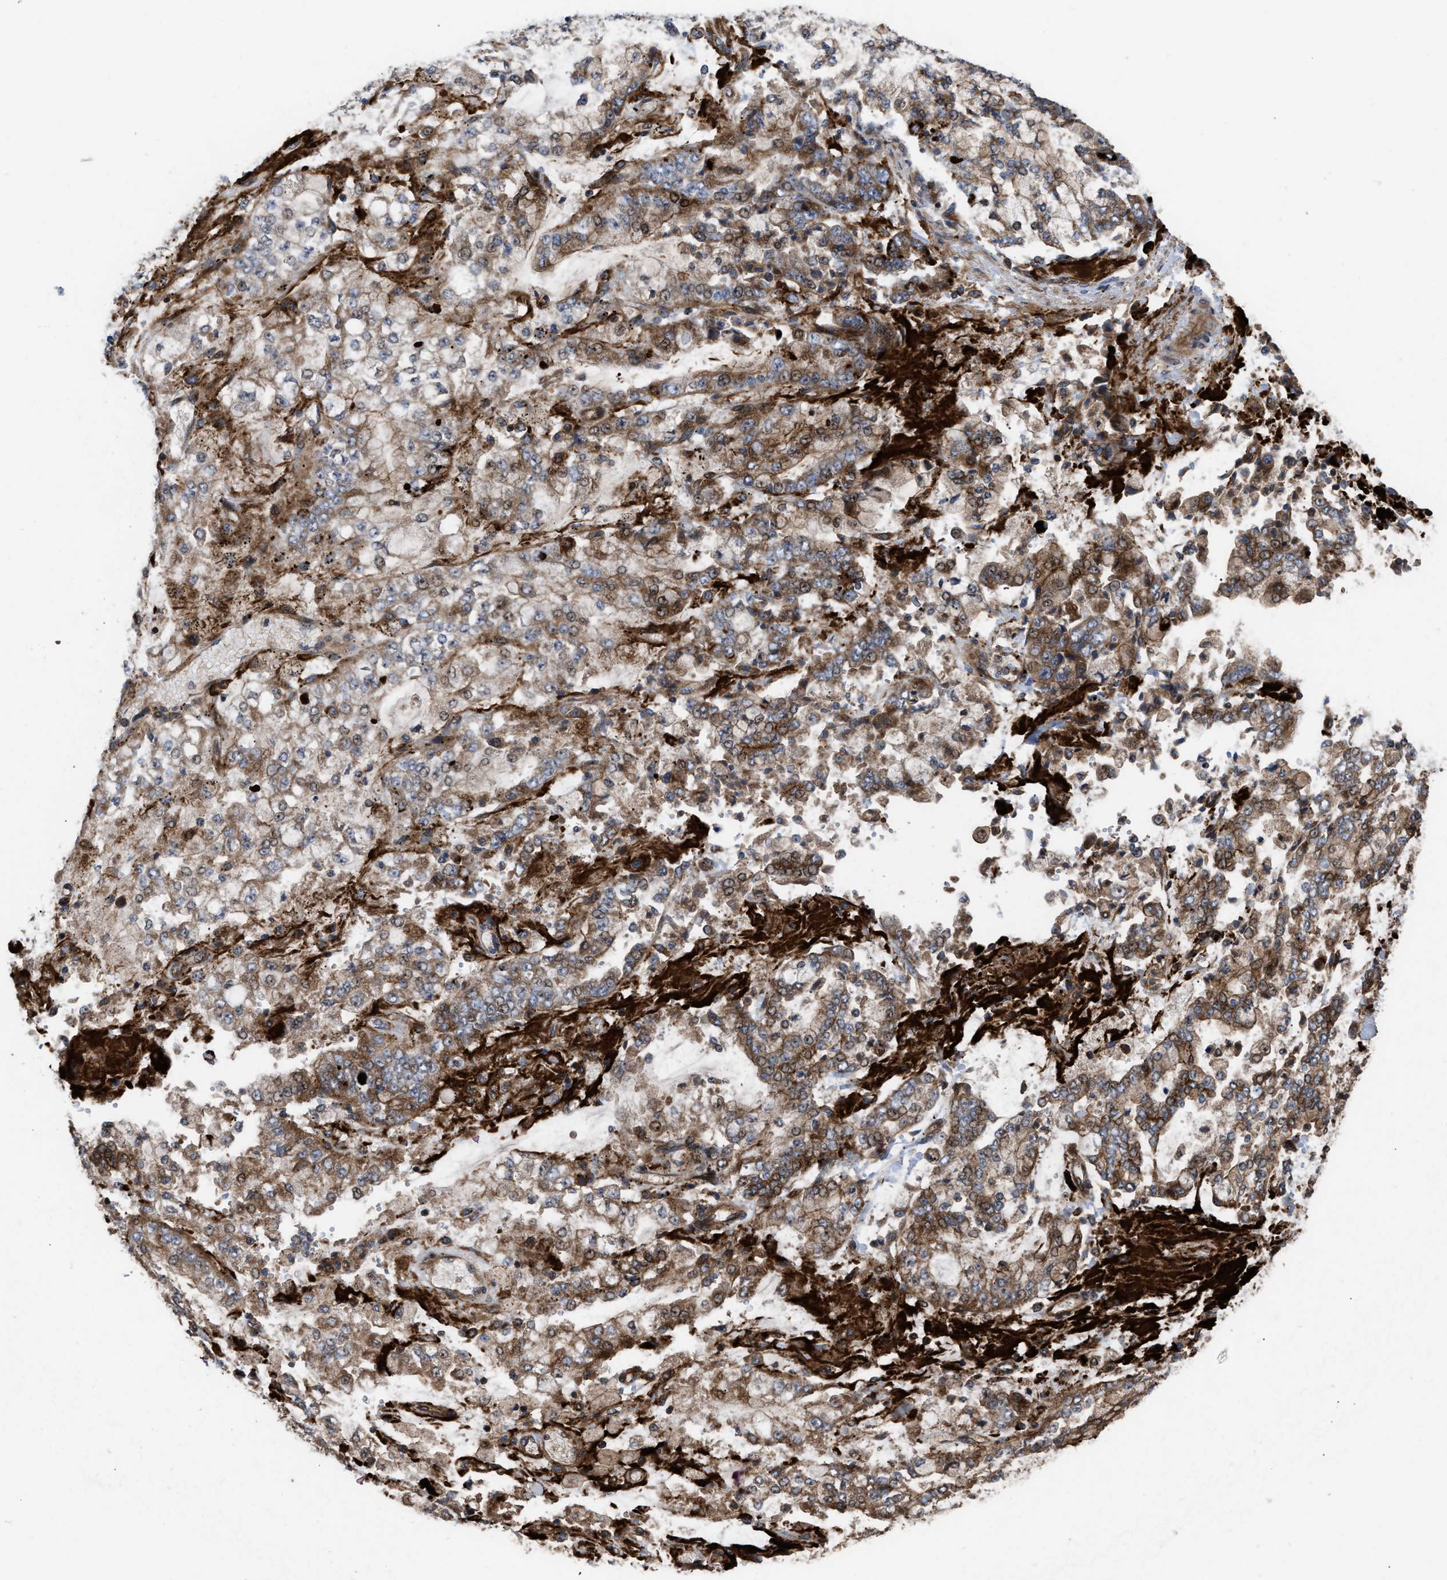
{"staining": {"intensity": "moderate", "quantity": "25%-75%", "location": "cytoplasmic/membranous,nuclear"}, "tissue": "stomach cancer", "cell_type": "Tumor cells", "image_type": "cancer", "snomed": [{"axis": "morphology", "description": "Adenocarcinoma, NOS"}, {"axis": "topography", "description": "Stomach"}], "caption": "Human stomach cancer stained for a protein (brown) shows moderate cytoplasmic/membranous and nuclear positive expression in about 25%-75% of tumor cells.", "gene": "STAU1", "patient": {"sex": "male", "age": 76}}